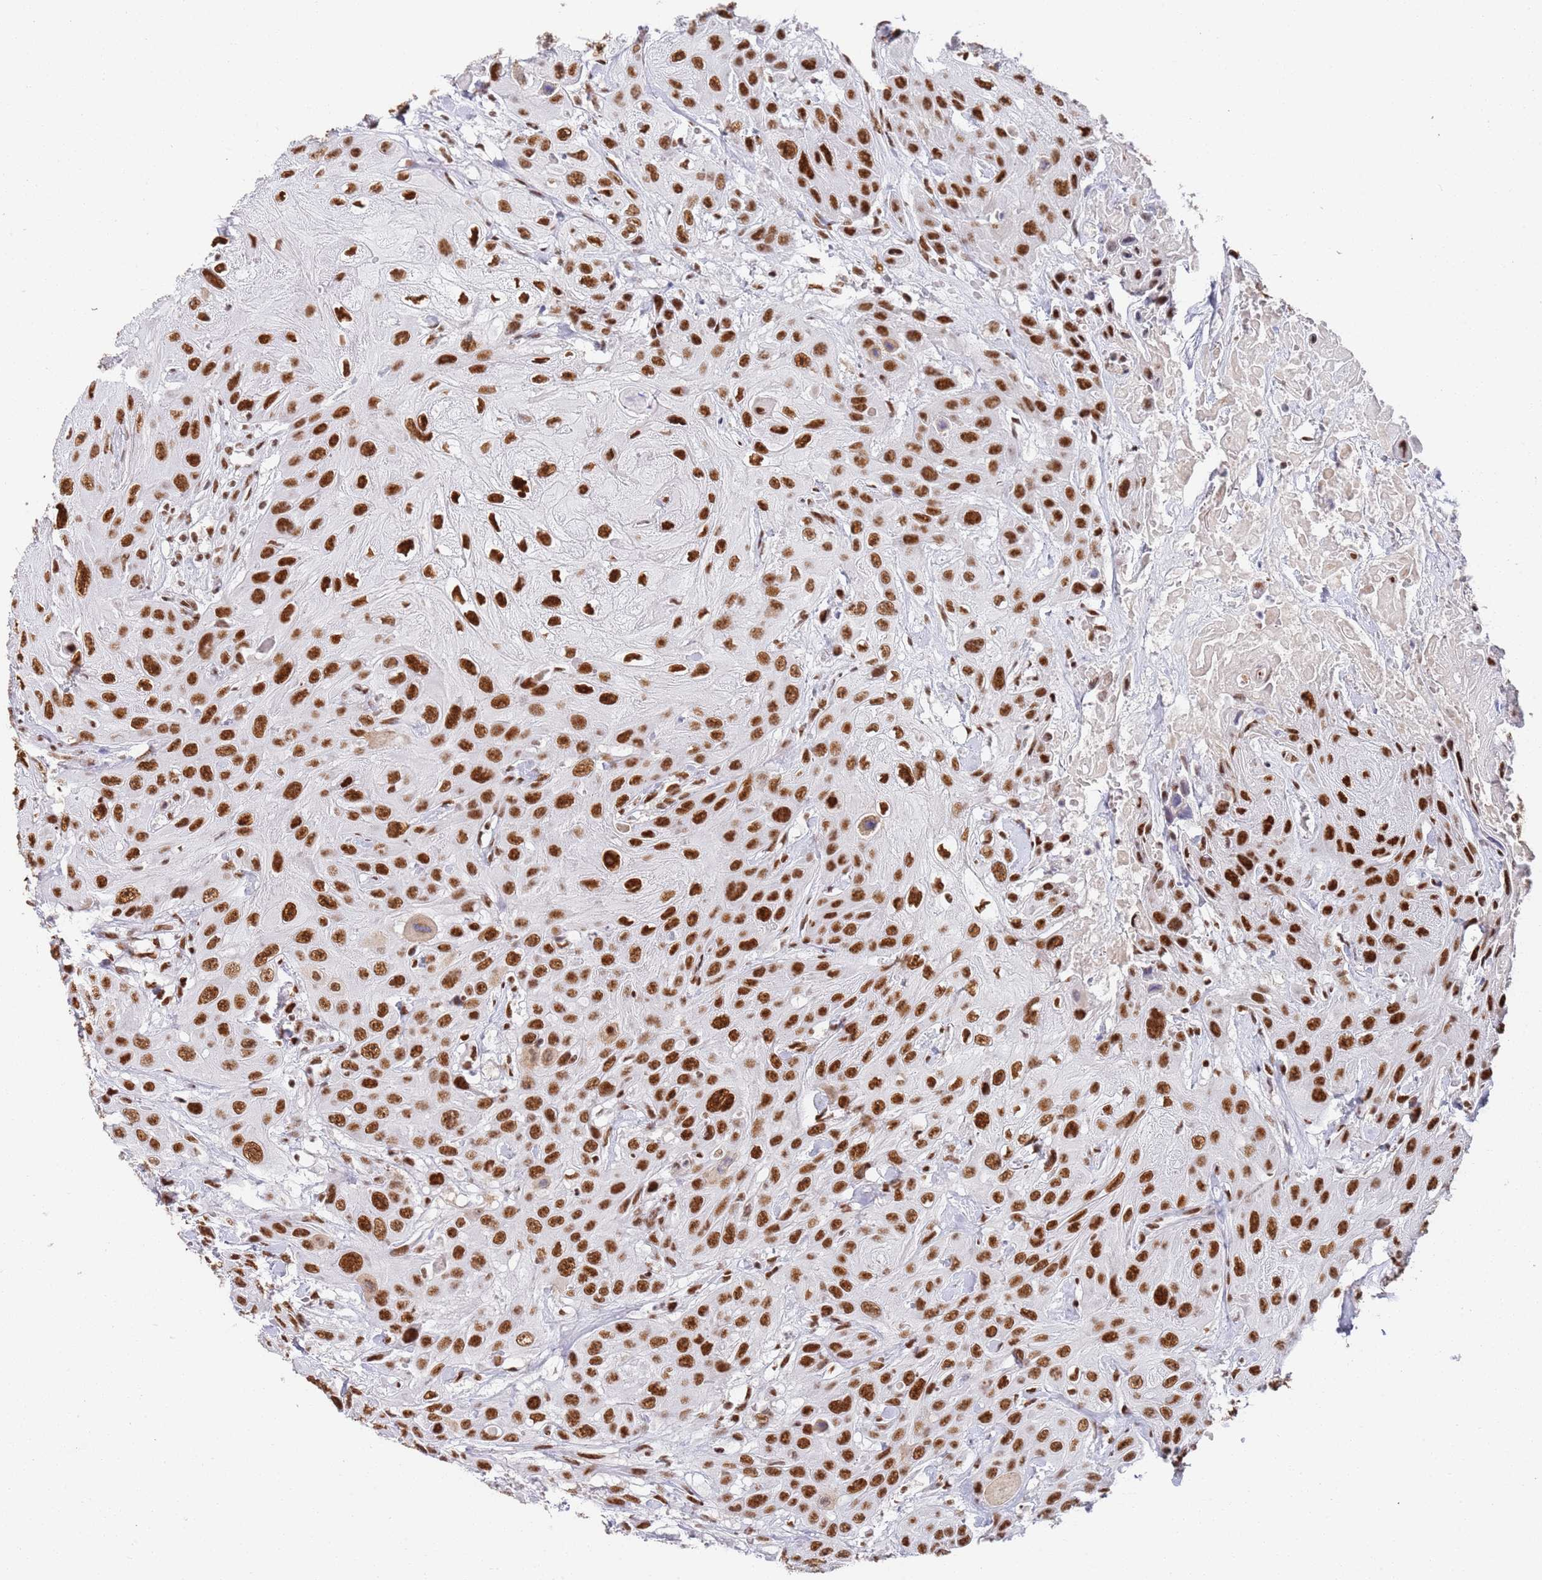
{"staining": {"intensity": "strong", "quantity": ">75%", "location": "nuclear"}, "tissue": "head and neck cancer", "cell_type": "Tumor cells", "image_type": "cancer", "snomed": [{"axis": "morphology", "description": "Squamous cell carcinoma, NOS"}, {"axis": "topography", "description": "Head-Neck"}], "caption": "A photomicrograph showing strong nuclear staining in about >75% of tumor cells in head and neck cancer, as visualized by brown immunohistochemical staining.", "gene": "AKAP8L", "patient": {"sex": "male", "age": 81}}